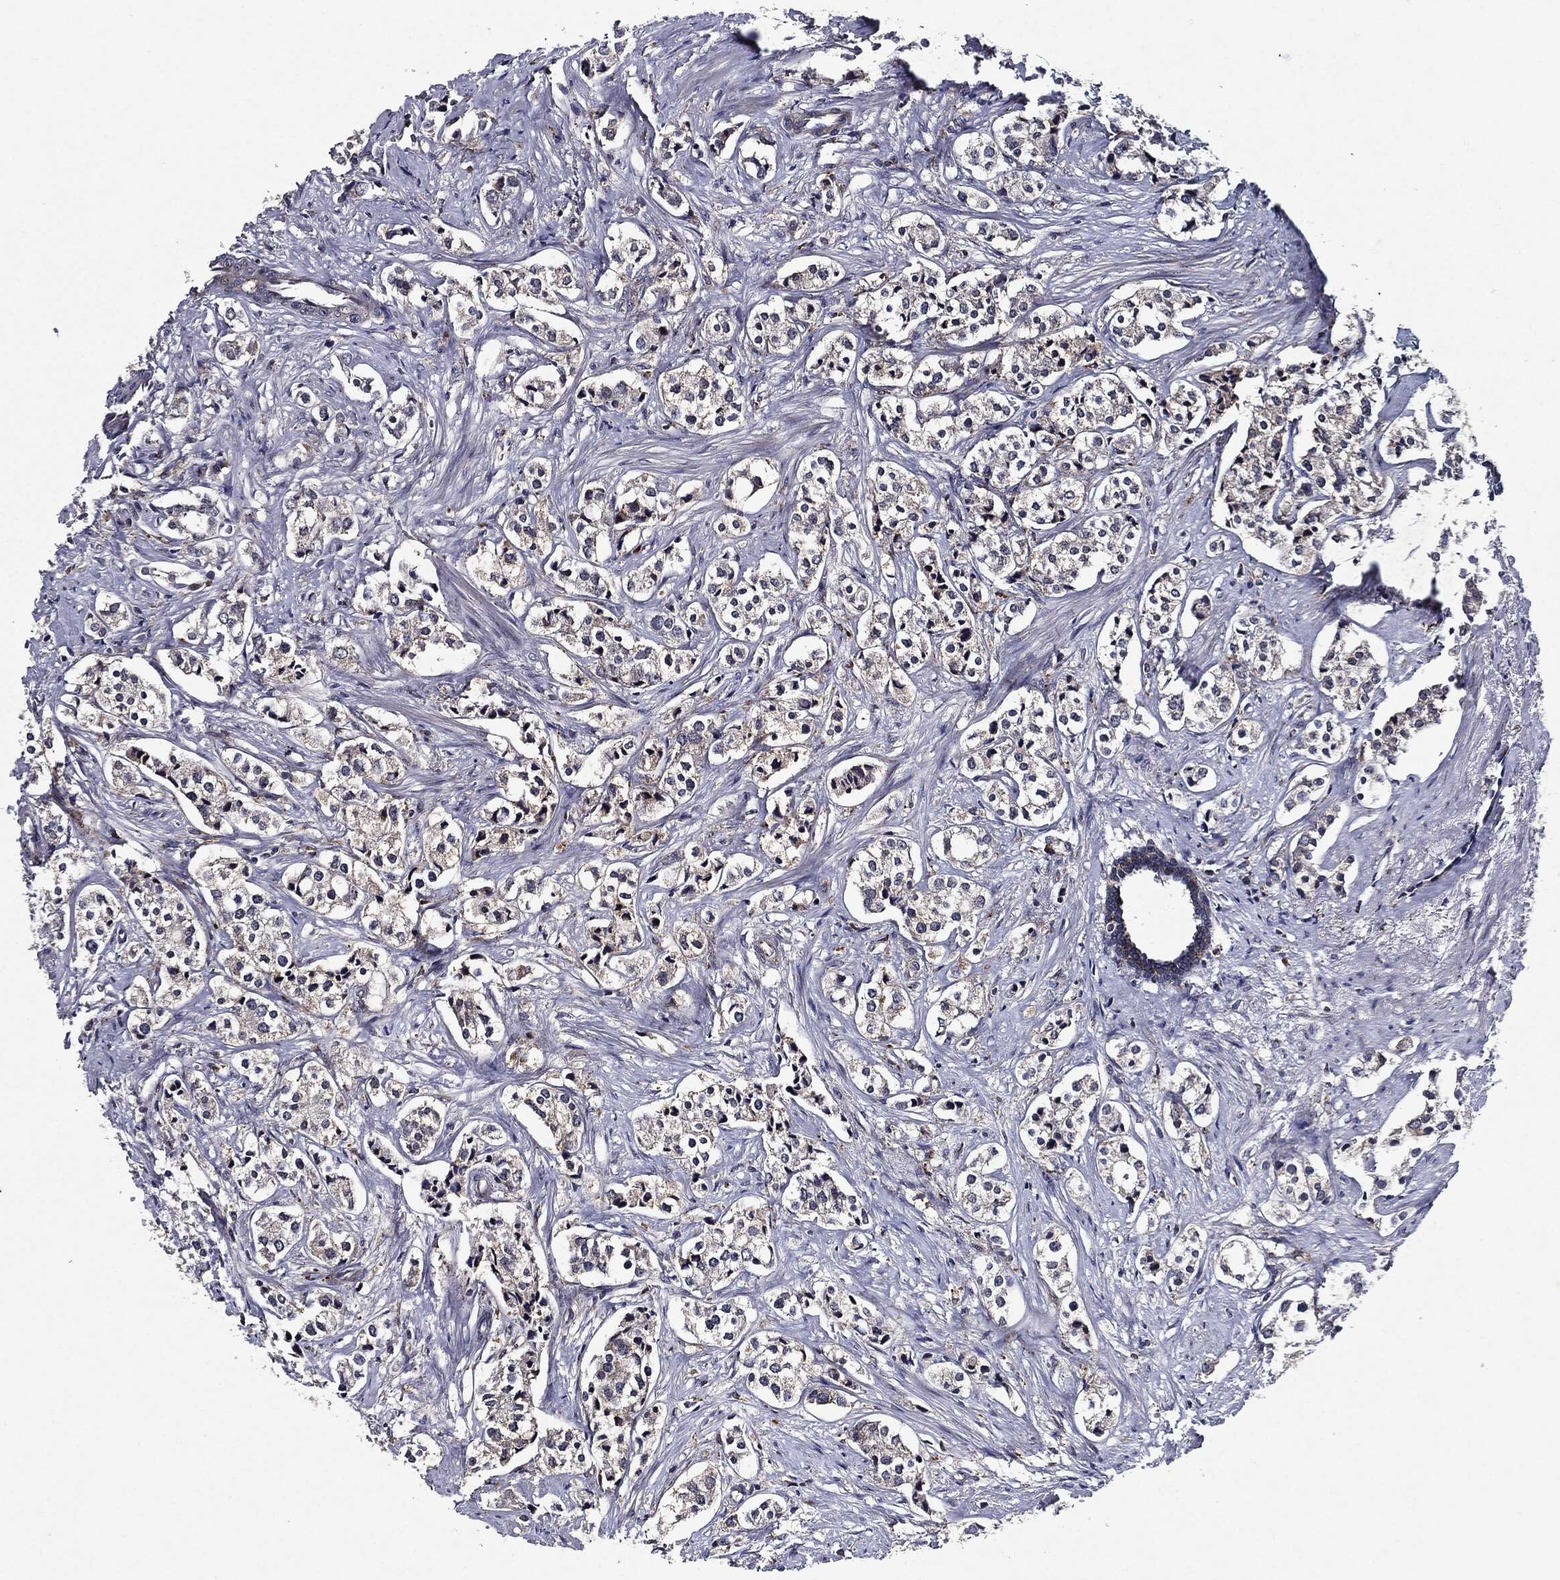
{"staining": {"intensity": "negative", "quantity": "none", "location": "none"}, "tissue": "prostate cancer", "cell_type": "Tumor cells", "image_type": "cancer", "snomed": [{"axis": "morphology", "description": "Adenocarcinoma, NOS"}, {"axis": "topography", "description": "Prostate and seminal vesicle, NOS"}], "caption": "Protein analysis of prostate cancer (adenocarcinoma) shows no significant expression in tumor cells. (DAB (3,3'-diaminobenzidine) IHC, high magnification).", "gene": "SLC31A2", "patient": {"sex": "male", "age": 63}}